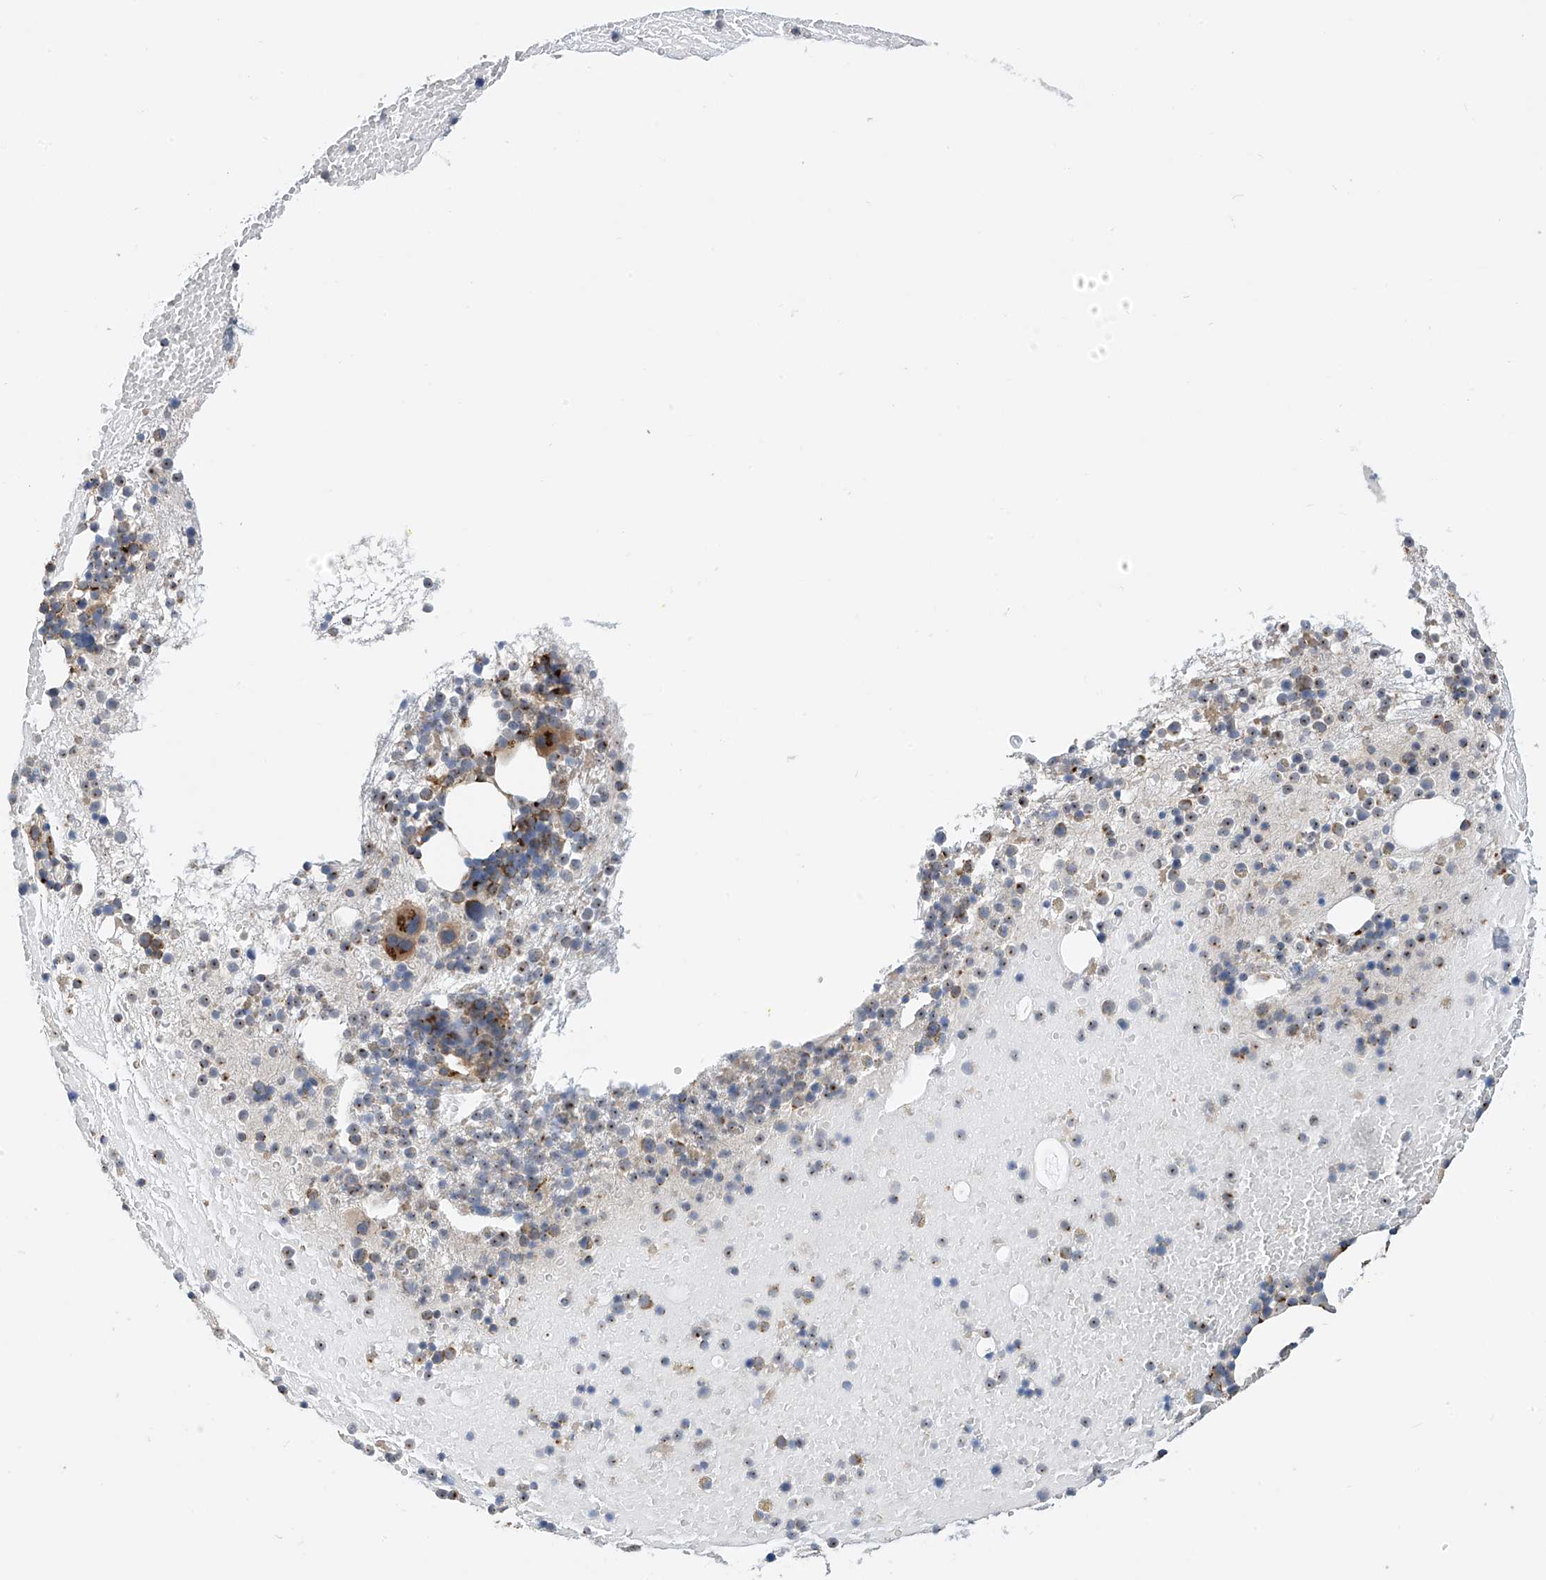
{"staining": {"intensity": "strong", "quantity": "<25%", "location": "cytoplasmic/membranous"}, "tissue": "bone marrow", "cell_type": "Hematopoietic cells", "image_type": "normal", "snomed": [{"axis": "morphology", "description": "Normal tissue, NOS"}, {"axis": "topography", "description": "Bone marrow"}], "caption": "IHC (DAB) staining of unremarkable bone marrow shows strong cytoplasmic/membranous protein positivity in approximately <25% of hematopoietic cells. (DAB (3,3'-diaminobenzidine) IHC, brown staining for protein, blue staining for nuclei).", "gene": "PNPT1", "patient": {"sex": "male", "age": 47}}